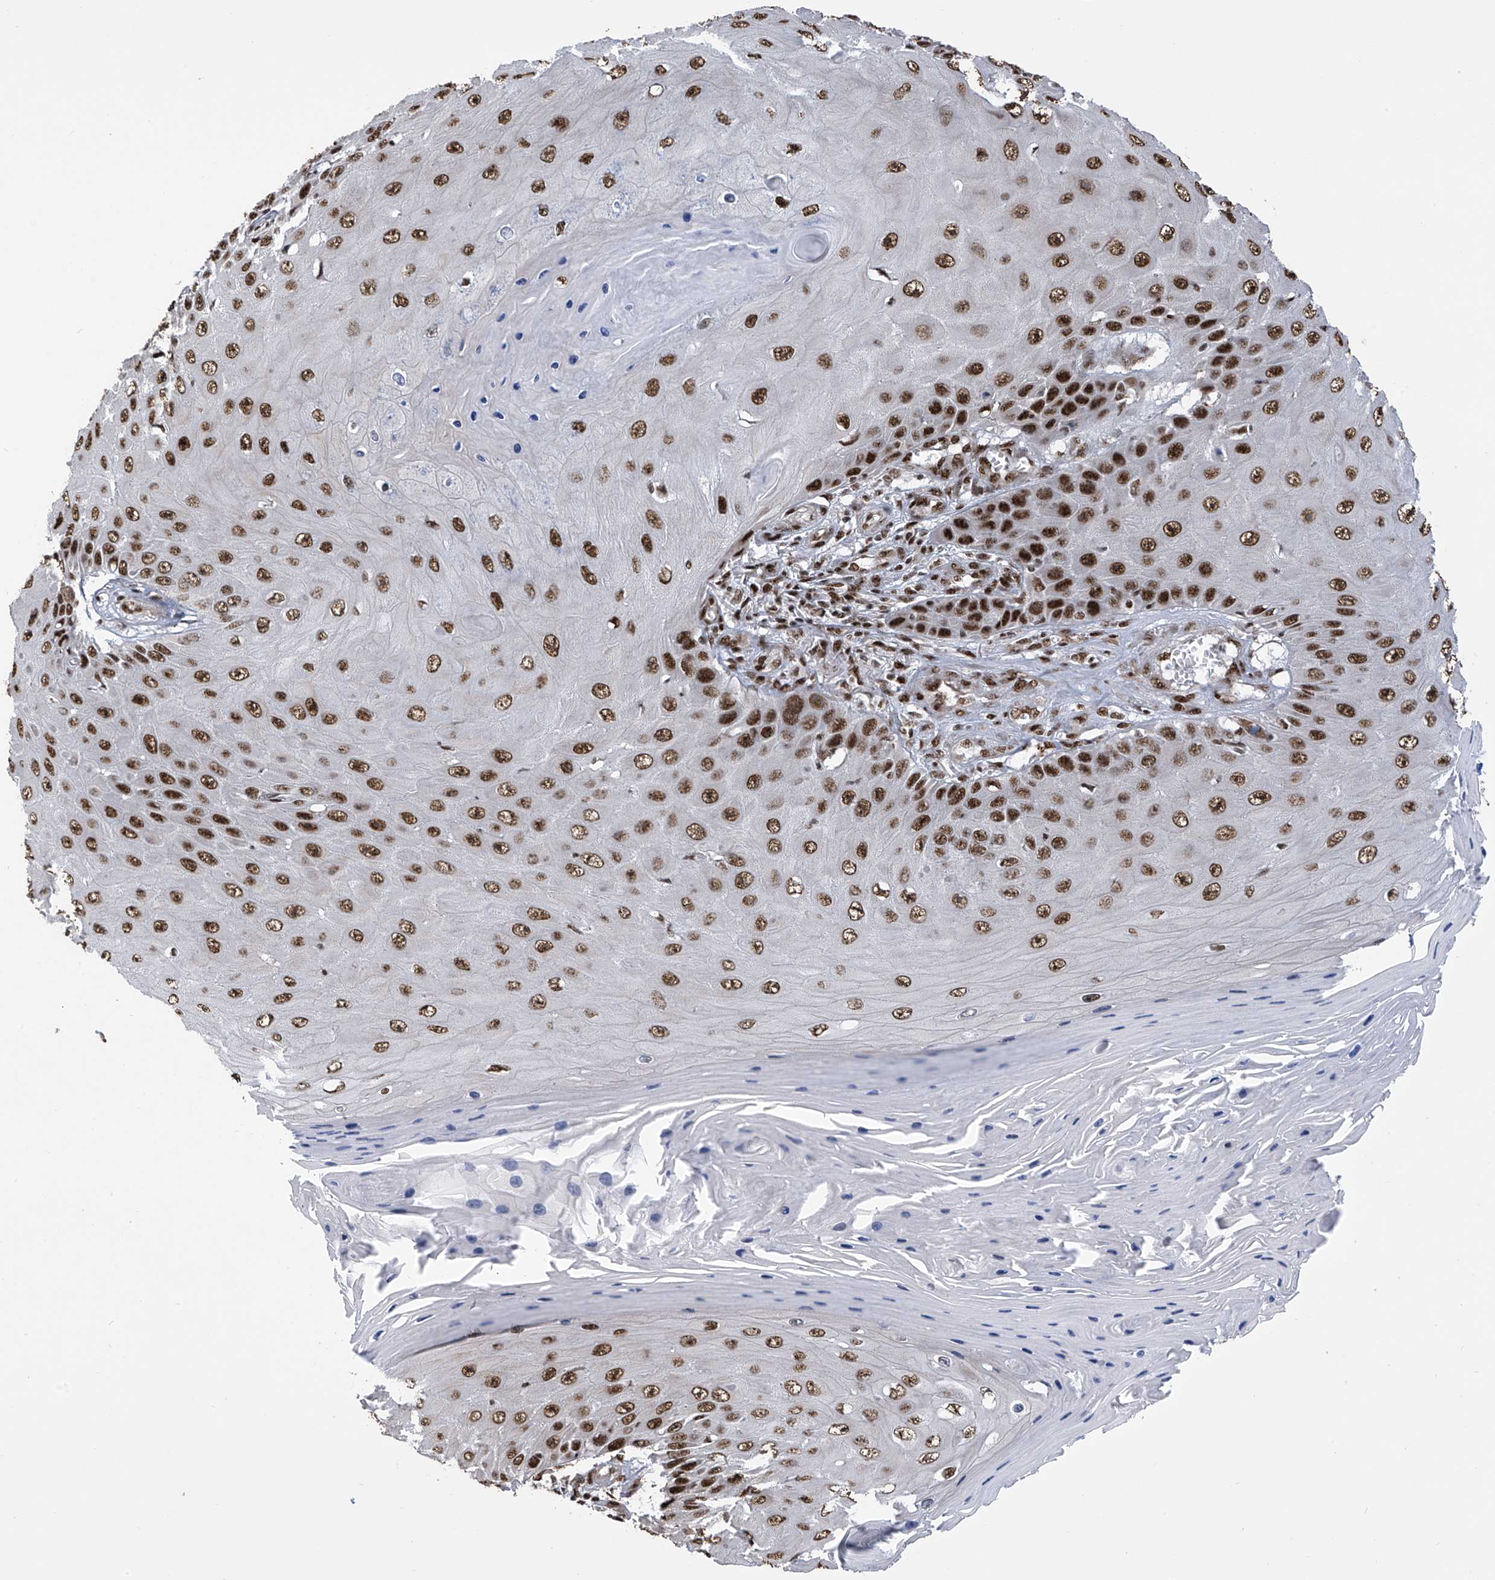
{"staining": {"intensity": "strong", "quantity": ">75%", "location": "nuclear"}, "tissue": "skin cancer", "cell_type": "Tumor cells", "image_type": "cancer", "snomed": [{"axis": "morphology", "description": "Squamous cell carcinoma, NOS"}, {"axis": "topography", "description": "Skin"}], "caption": "Immunohistochemistry (IHC) photomicrograph of neoplastic tissue: skin squamous cell carcinoma stained using IHC demonstrates high levels of strong protein expression localized specifically in the nuclear of tumor cells, appearing as a nuclear brown color.", "gene": "APLF", "patient": {"sex": "female", "age": 73}}